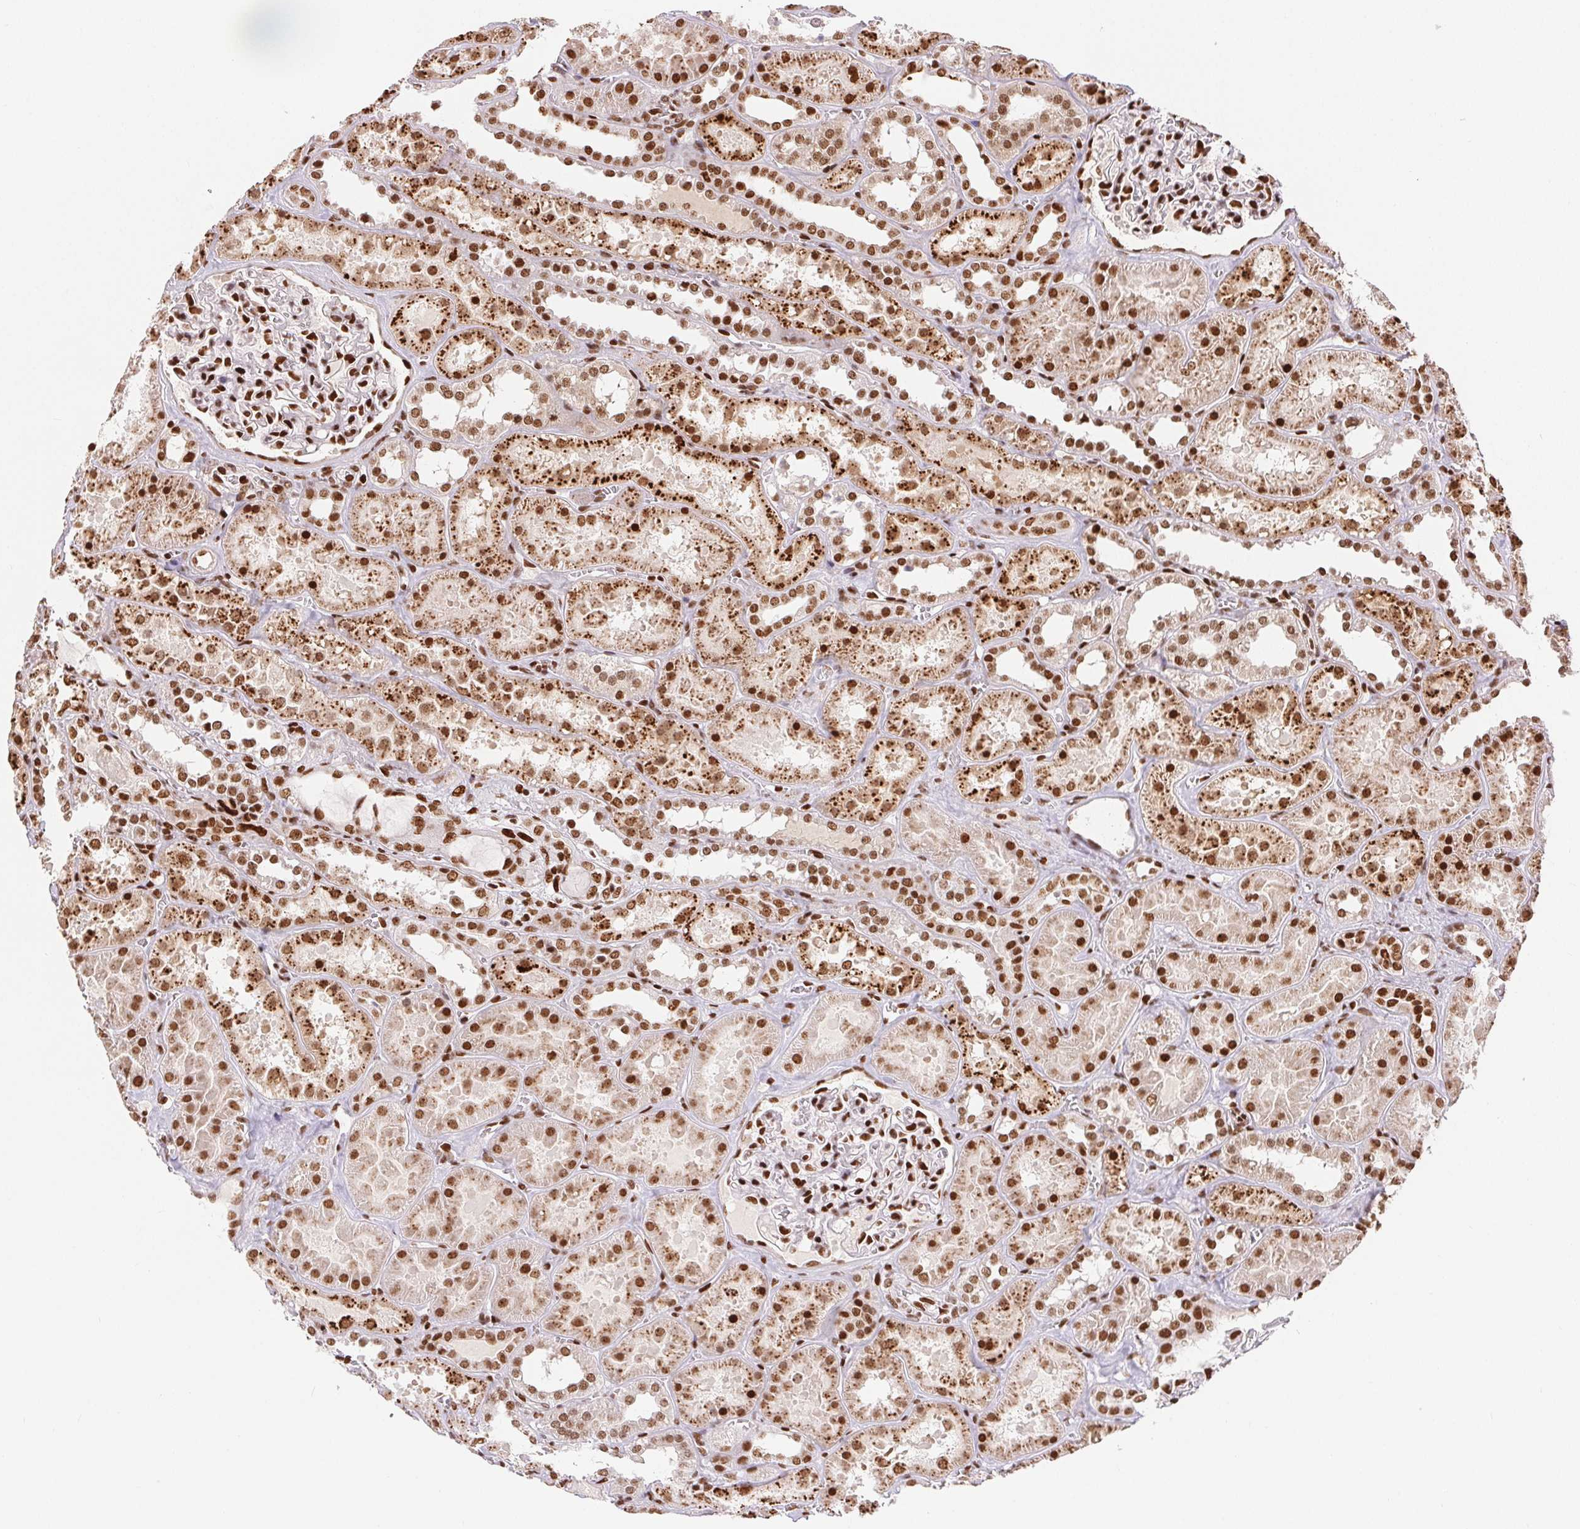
{"staining": {"intensity": "strong", "quantity": ">75%", "location": "cytoplasmic/membranous,nuclear"}, "tissue": "kidney", "cell_type": "Cells in glomeruli", "image_type": "normal", "snomed": [{"axis": "morphology", "description": "Normal tissue, NOS"}, {"axis": "topography", "description": "Kidney"}], "caption": "A photomicrograph of human kidney stained for a protein displays strong cytoplasmic/membranous,nuclear brown staining in cells in glomeruli.", "gene": "ZNF80", "patient": {"sex": "female", "age": 41}}